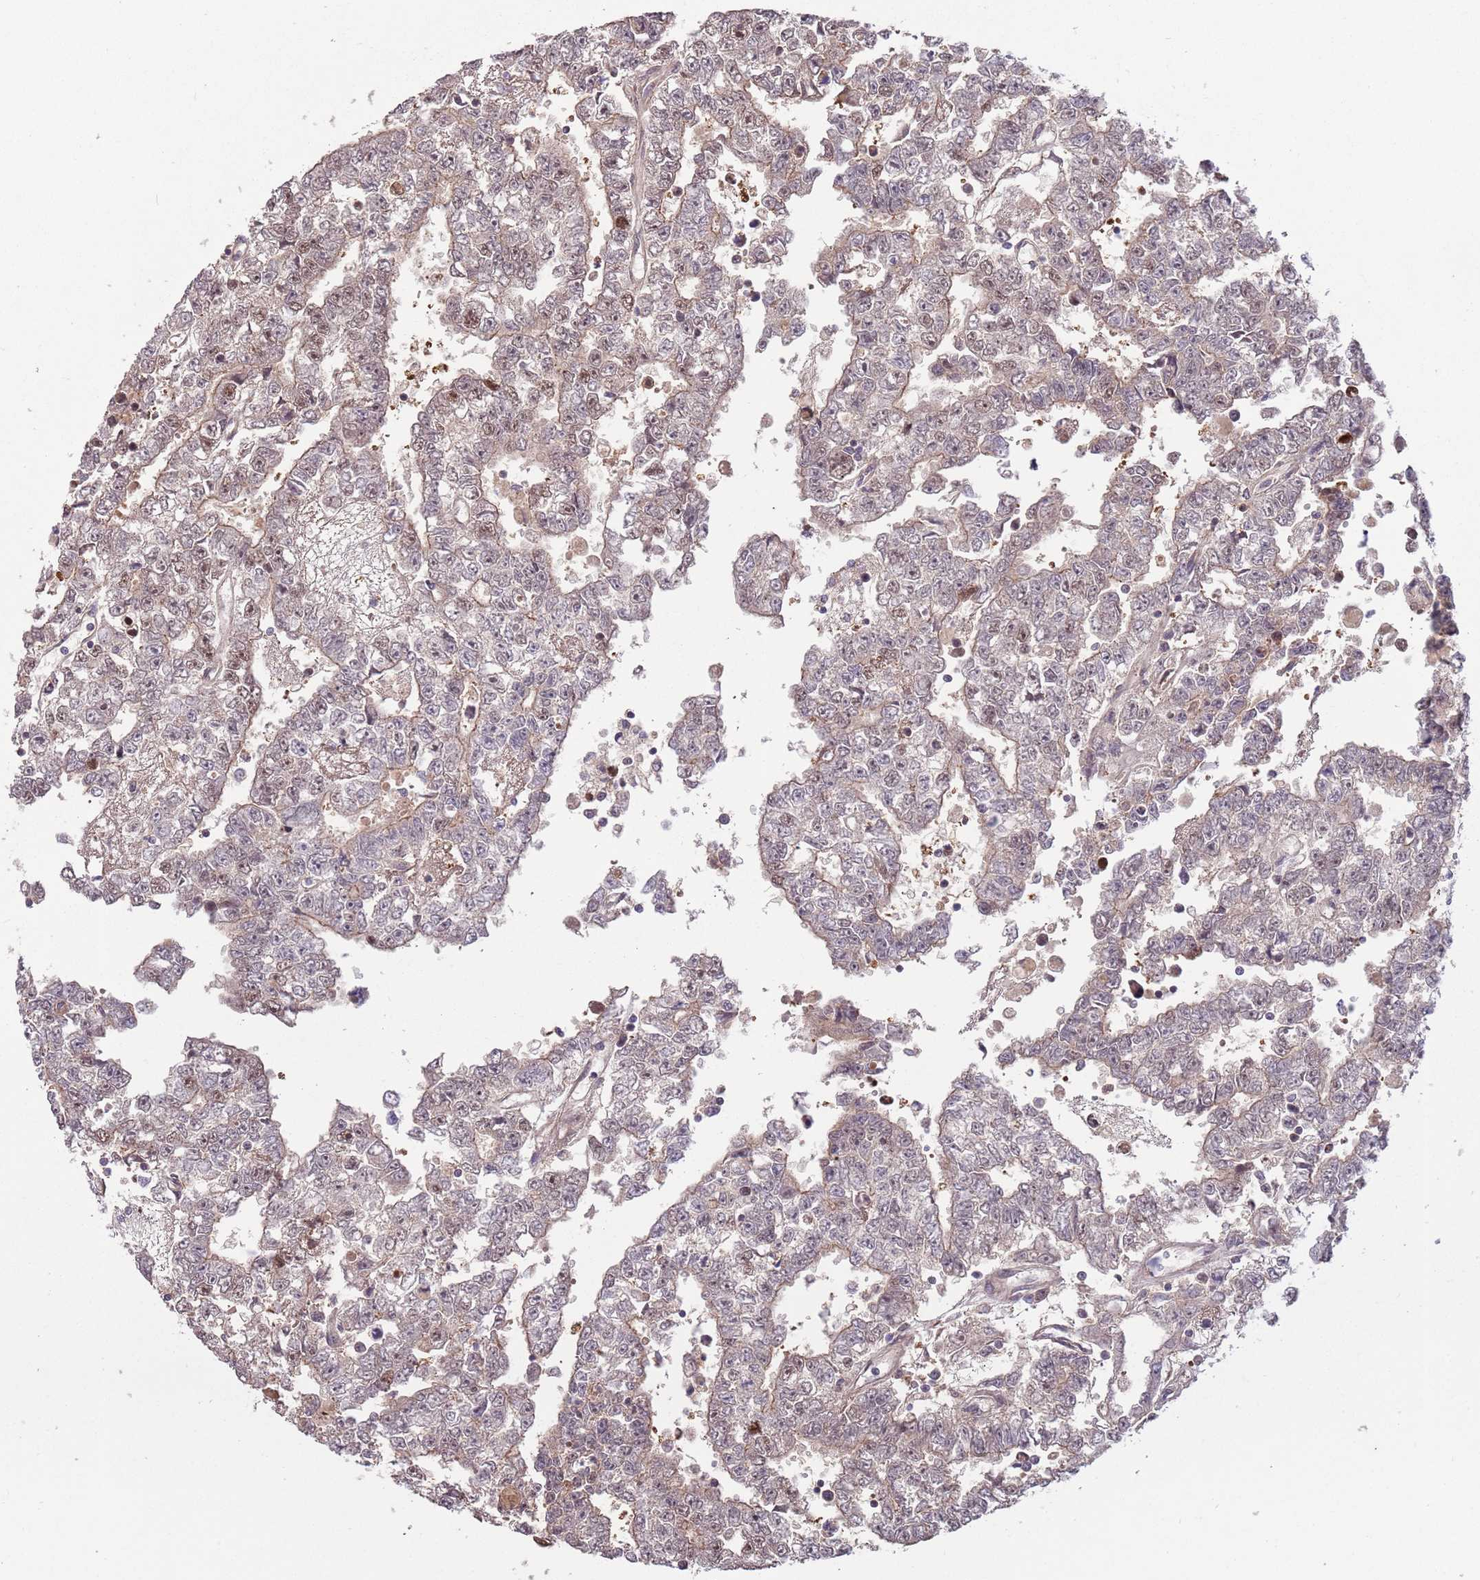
{"staining": {"intensity": "moderate", "quantity": ">75%", "location": "cytoplasmic/membranous,nuclear"}, "tissue": "testis cancer", "cell_type": "Tumor cells", "image_type": "cancer", "snomed": [{"axis": "morphology", "description": "Carcinoma, Embryonal, NOS"}, {"axis": "topography", "description": "Testis"}], "caption": "This photomicrograph shows IHC staining of embryonal carcinoma (testis), with medium moderate cytoplasmic/membranous and nuclear positivity in approximately >75% of tumor cells.", "gene": "SALL1", "patient": {"sex": "male", "age": 25}}